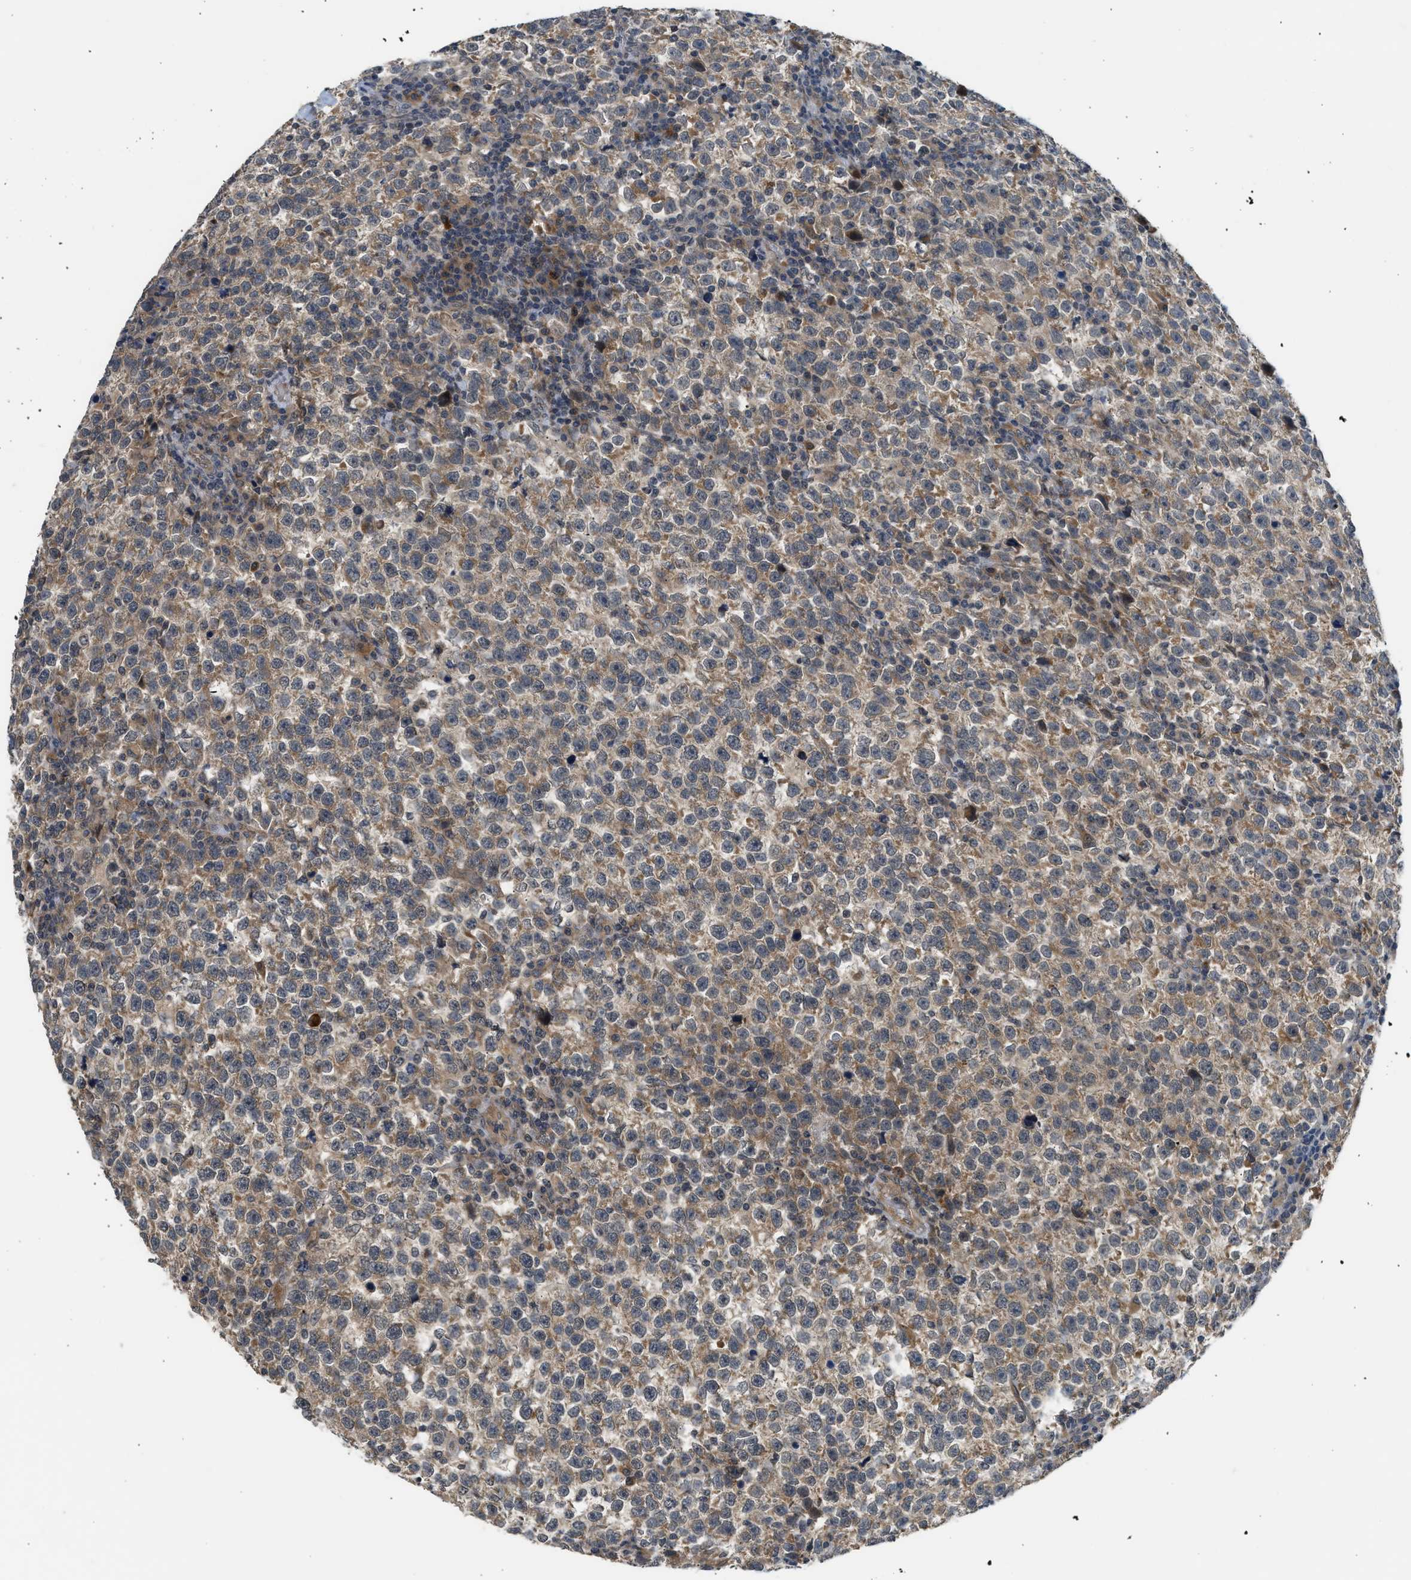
{"staining": {"intensity": "moderate", "quantity": ">75%", "location": "cytoplasmic/membranous"}, "tissue": "testis cancer", "cell_type": "Tumor cells", "image_type": "cancer", "snomed": [{"axis": "morphology", "description": "Normal tissue, NOS"}, {"axis": "morphology", "description": "Seminoma, NOS"}, {"axis": "topography", "description": "Testis"}], "caption": "A micrograph of testis cancer (seminoma) stained for a protein exhibits moderate cytoplasmic/membranous brown staining in tumor cells. (Stains: DAB (3,3'-diaminobenzidine) in brown, nuclei in blue, Microscopy: brightfield microscopy at high magnification).", "gene": "ADCY8", "patient": {"sex": "male", "age": 43}}